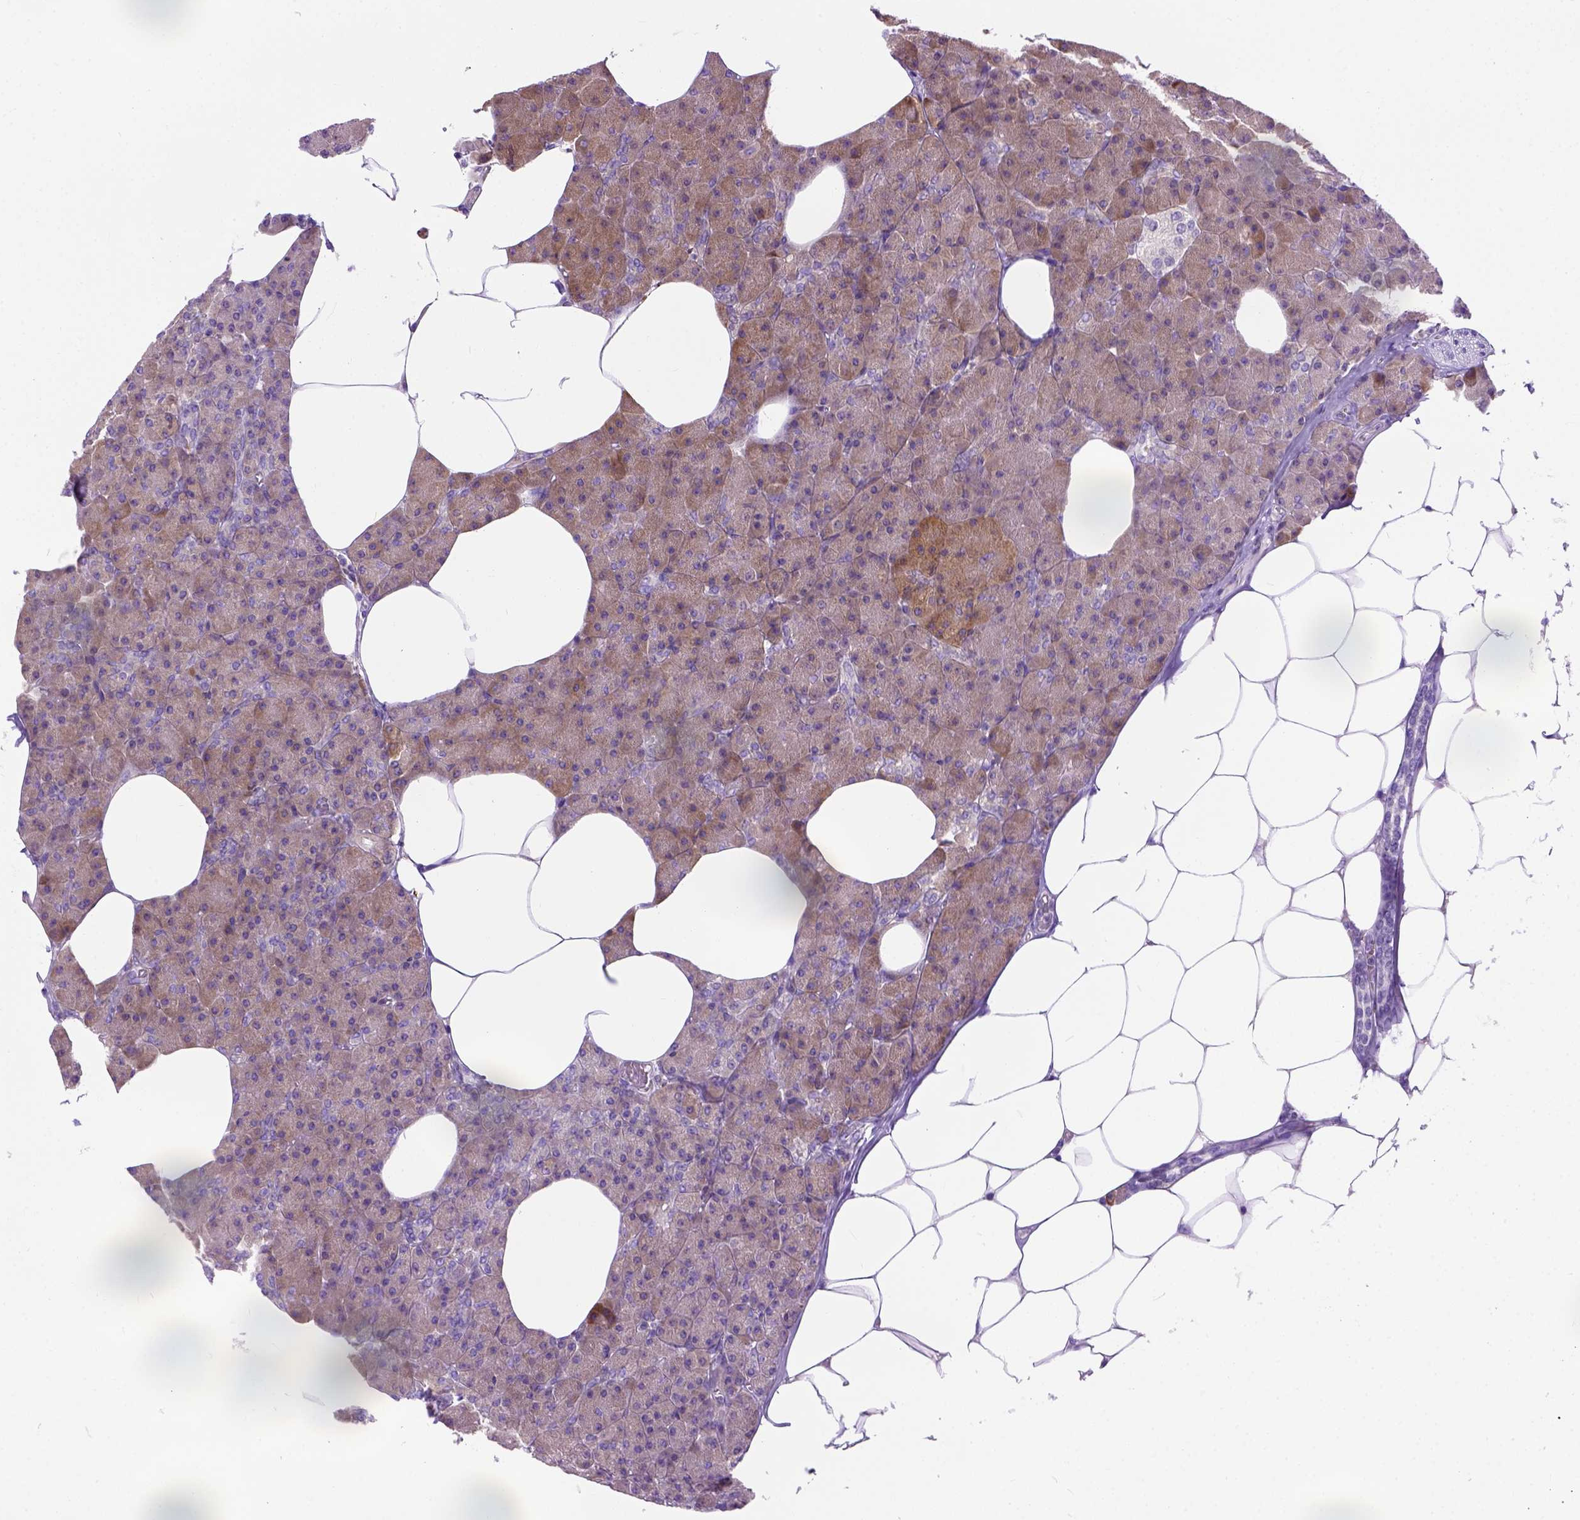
{"staining": {"intensity": "strong", "quantity": ">75%", "location": "cytoplasmic/membranous"}, "tissue": "pancreas", "cell_type": "Exocrine glandular cells", "image_type": "normal", "snomed": [{"axis": "morphology", "description": "Normal tissue, NOS"}, {"axis": "topography", "description": "Pancreas"}], "caption": "The image demonstrates immunohistochemical staining of unremarkable pancreas. There is strong cytoplasmic/membranous staining is seen in approximately >75% of exocrine glandular cells.", "gene": "PLK4", "patient": {"sex": "female", "age": 45}}